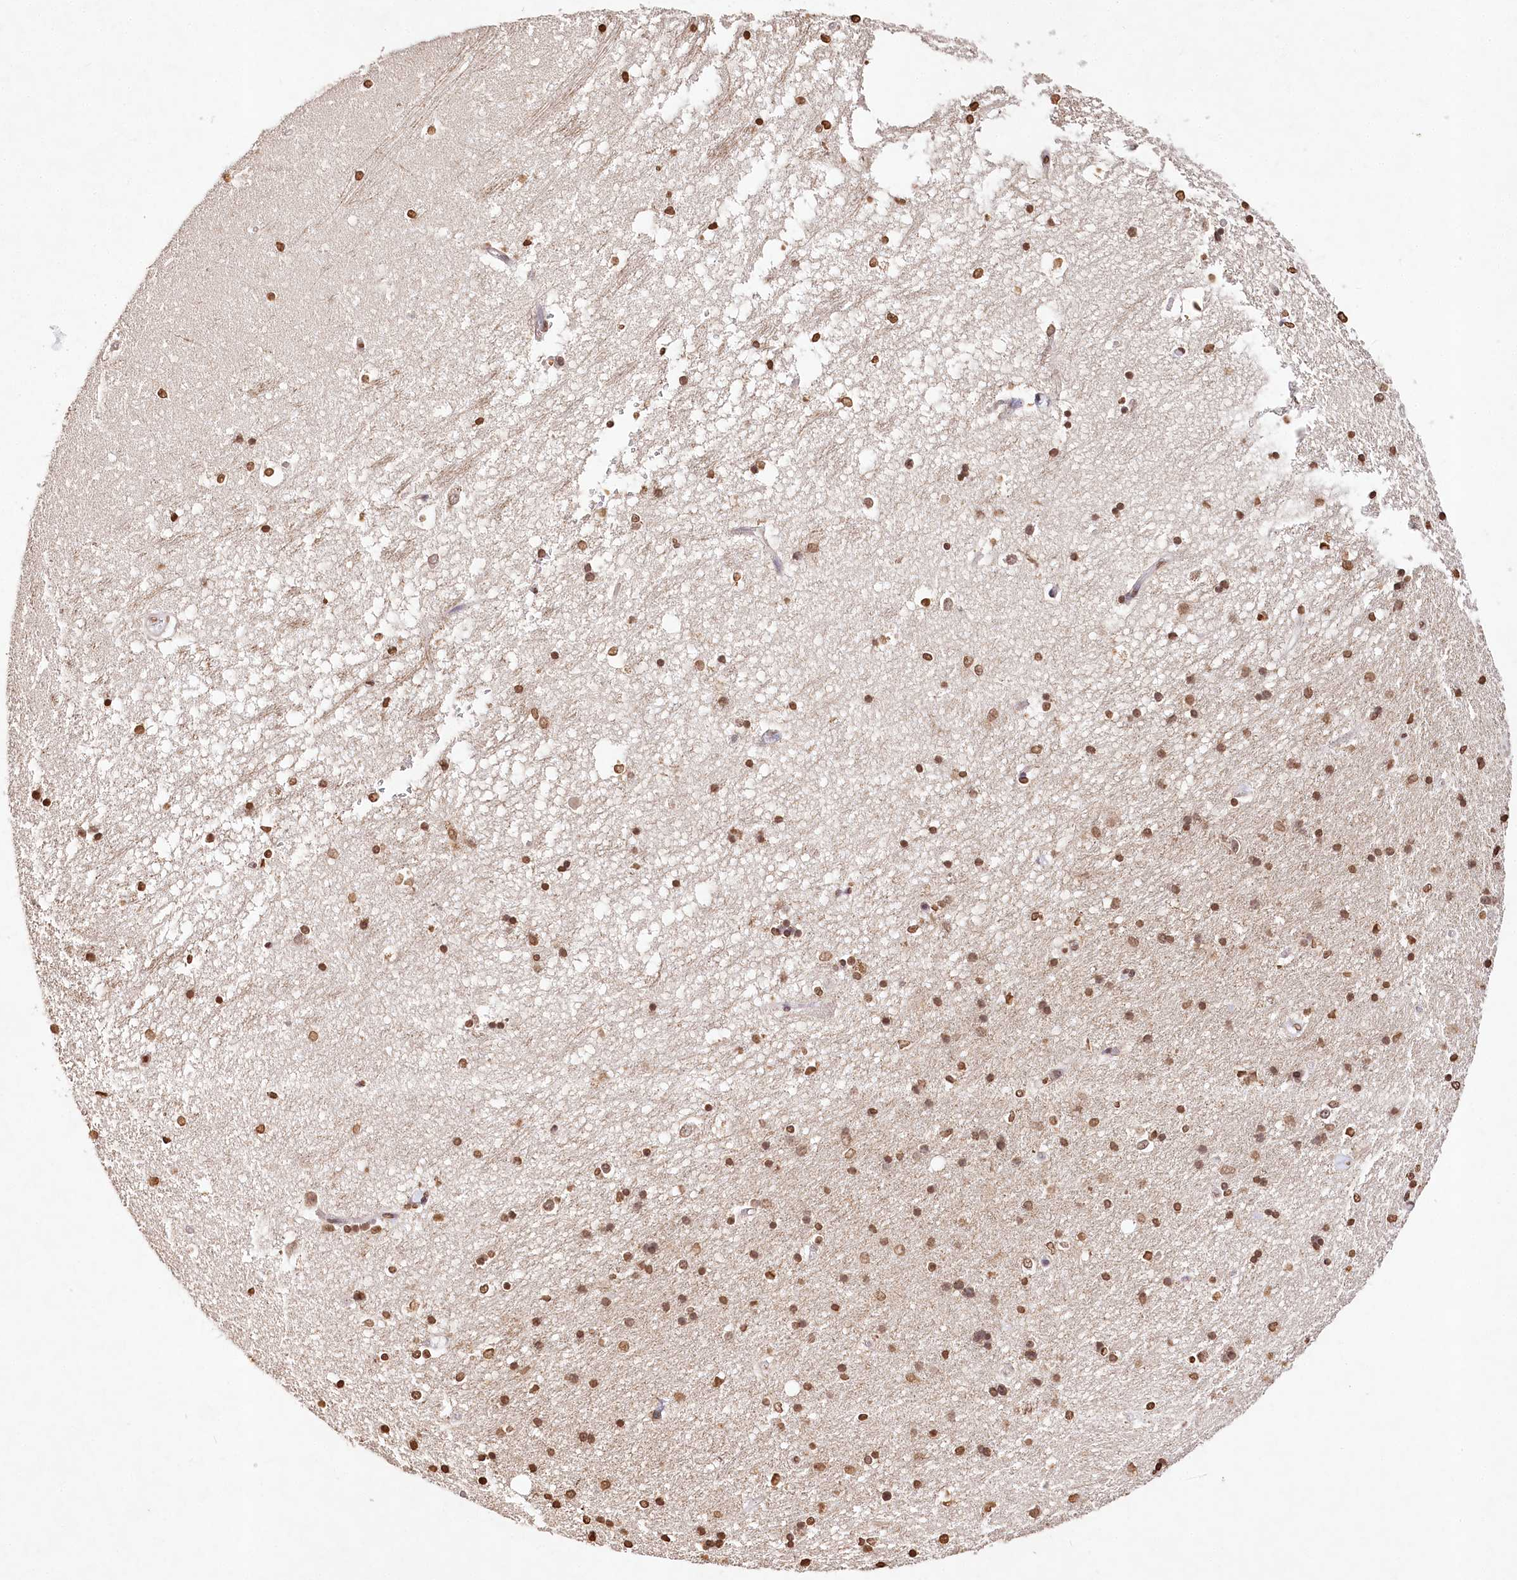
{"staining": {"intensity": "moderate", "quantity": ">75%", "location": "nuclear"}, "tissue": "hippocampus", "cell_type": "Glial cells", "image_type": "normal", "snomed": [{"axis": "morphology", "description": "Normal tissue, NOS"}, {"axis": "topography", "description": "Hippocampus"}], "caption": "Protein staining of unremarkable hippocampus reveals moderate nuclear staining in about >75% of glial cells. (Brightfield microscopy of DAB IHC at high magnification).", "gene": "DMXL1", "patient": {"sex": "male", "age": 45}}